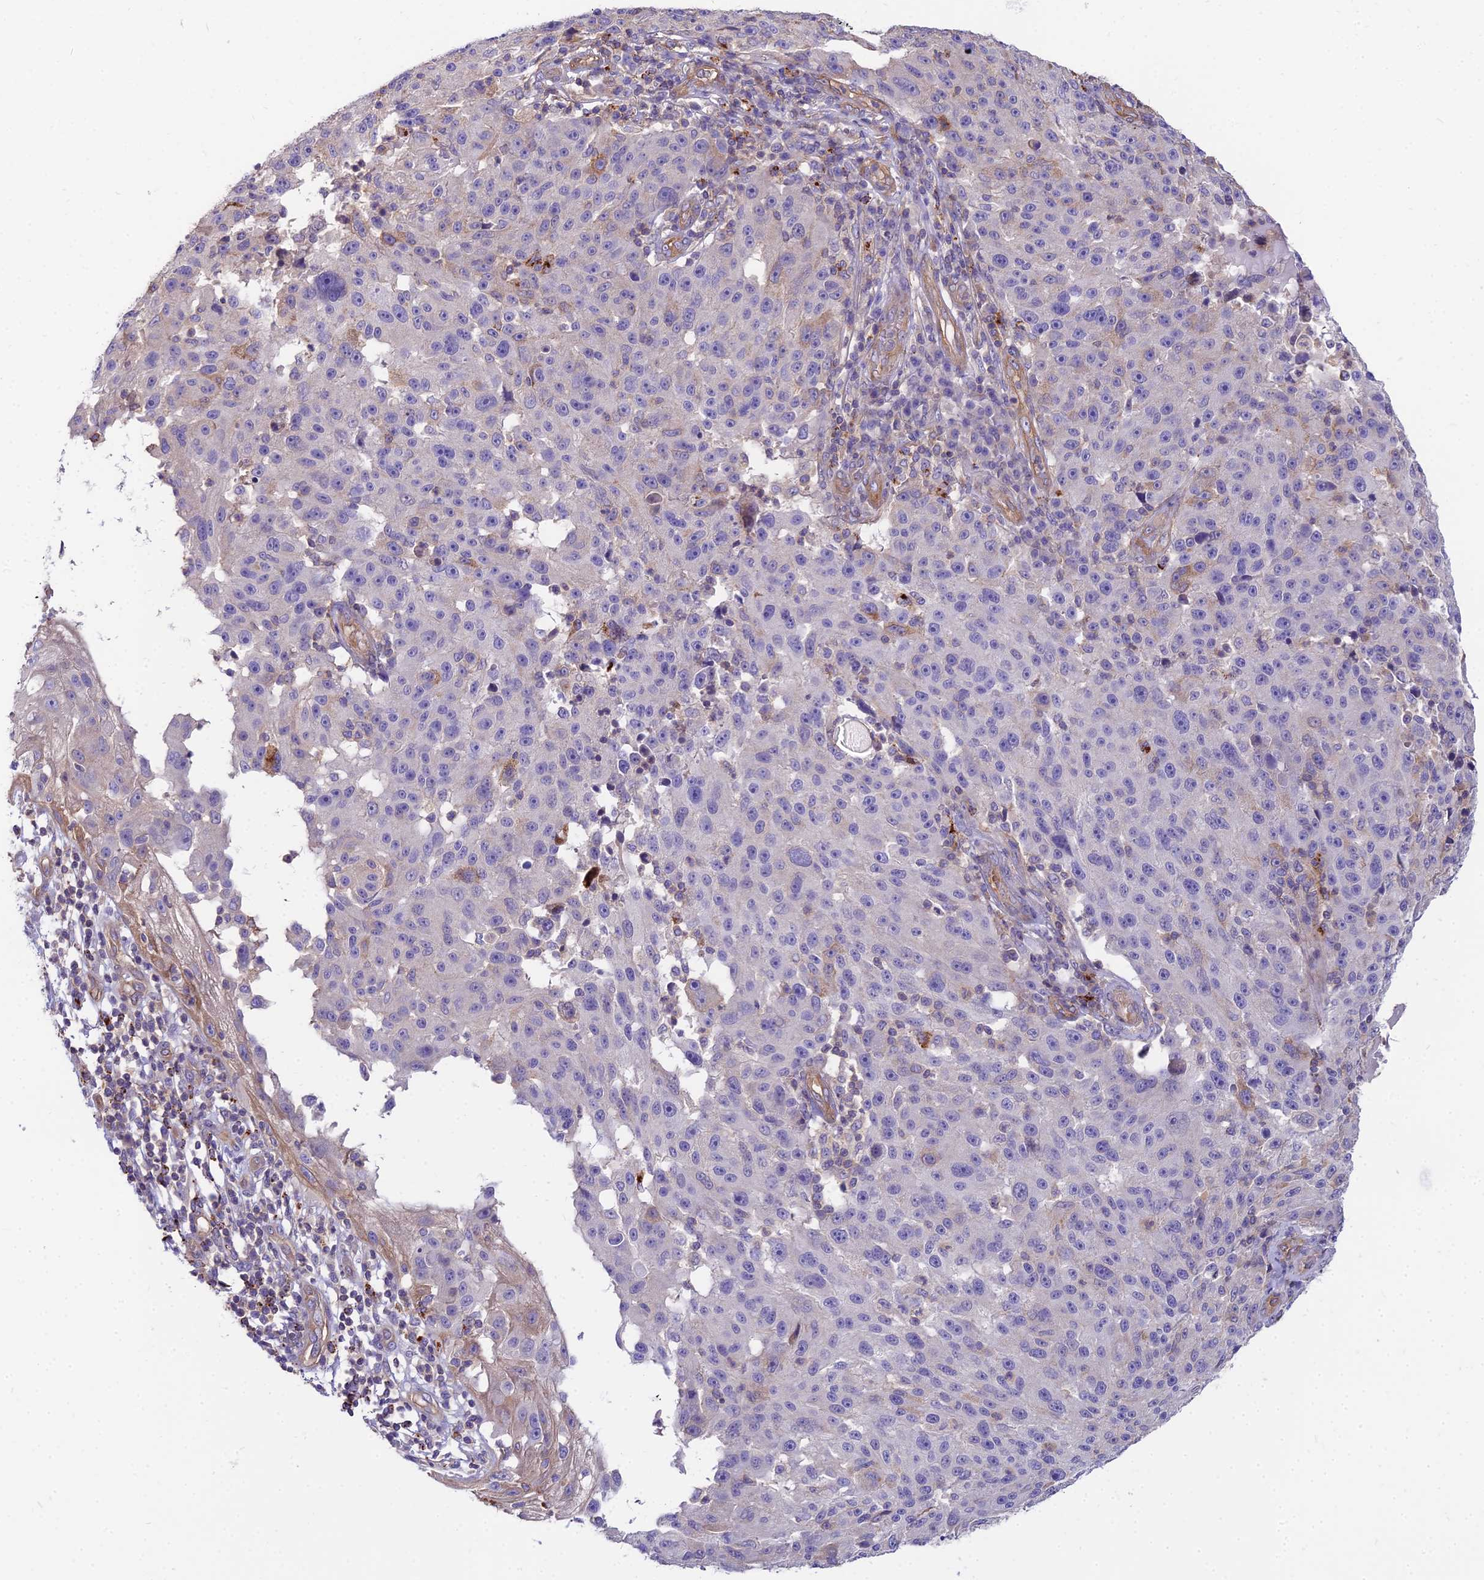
{"staining": {"intensity": "negative", "quantity": "none", "location": "none"}, "tissue": "melanoma", "cell_type": "Tumor cells", "image_type": "cancer", "snomed": [{"axis": "morphology", "description": "Malignant melanoma, NOS"}, {"axis": "topography", "description": "Skin"}], "caption": "The micrograph exhibits no significant positivity in tumor cells of melanoma.", "gene": "HLA-DOA", "patient": {"sex": "male", "age": 53}}